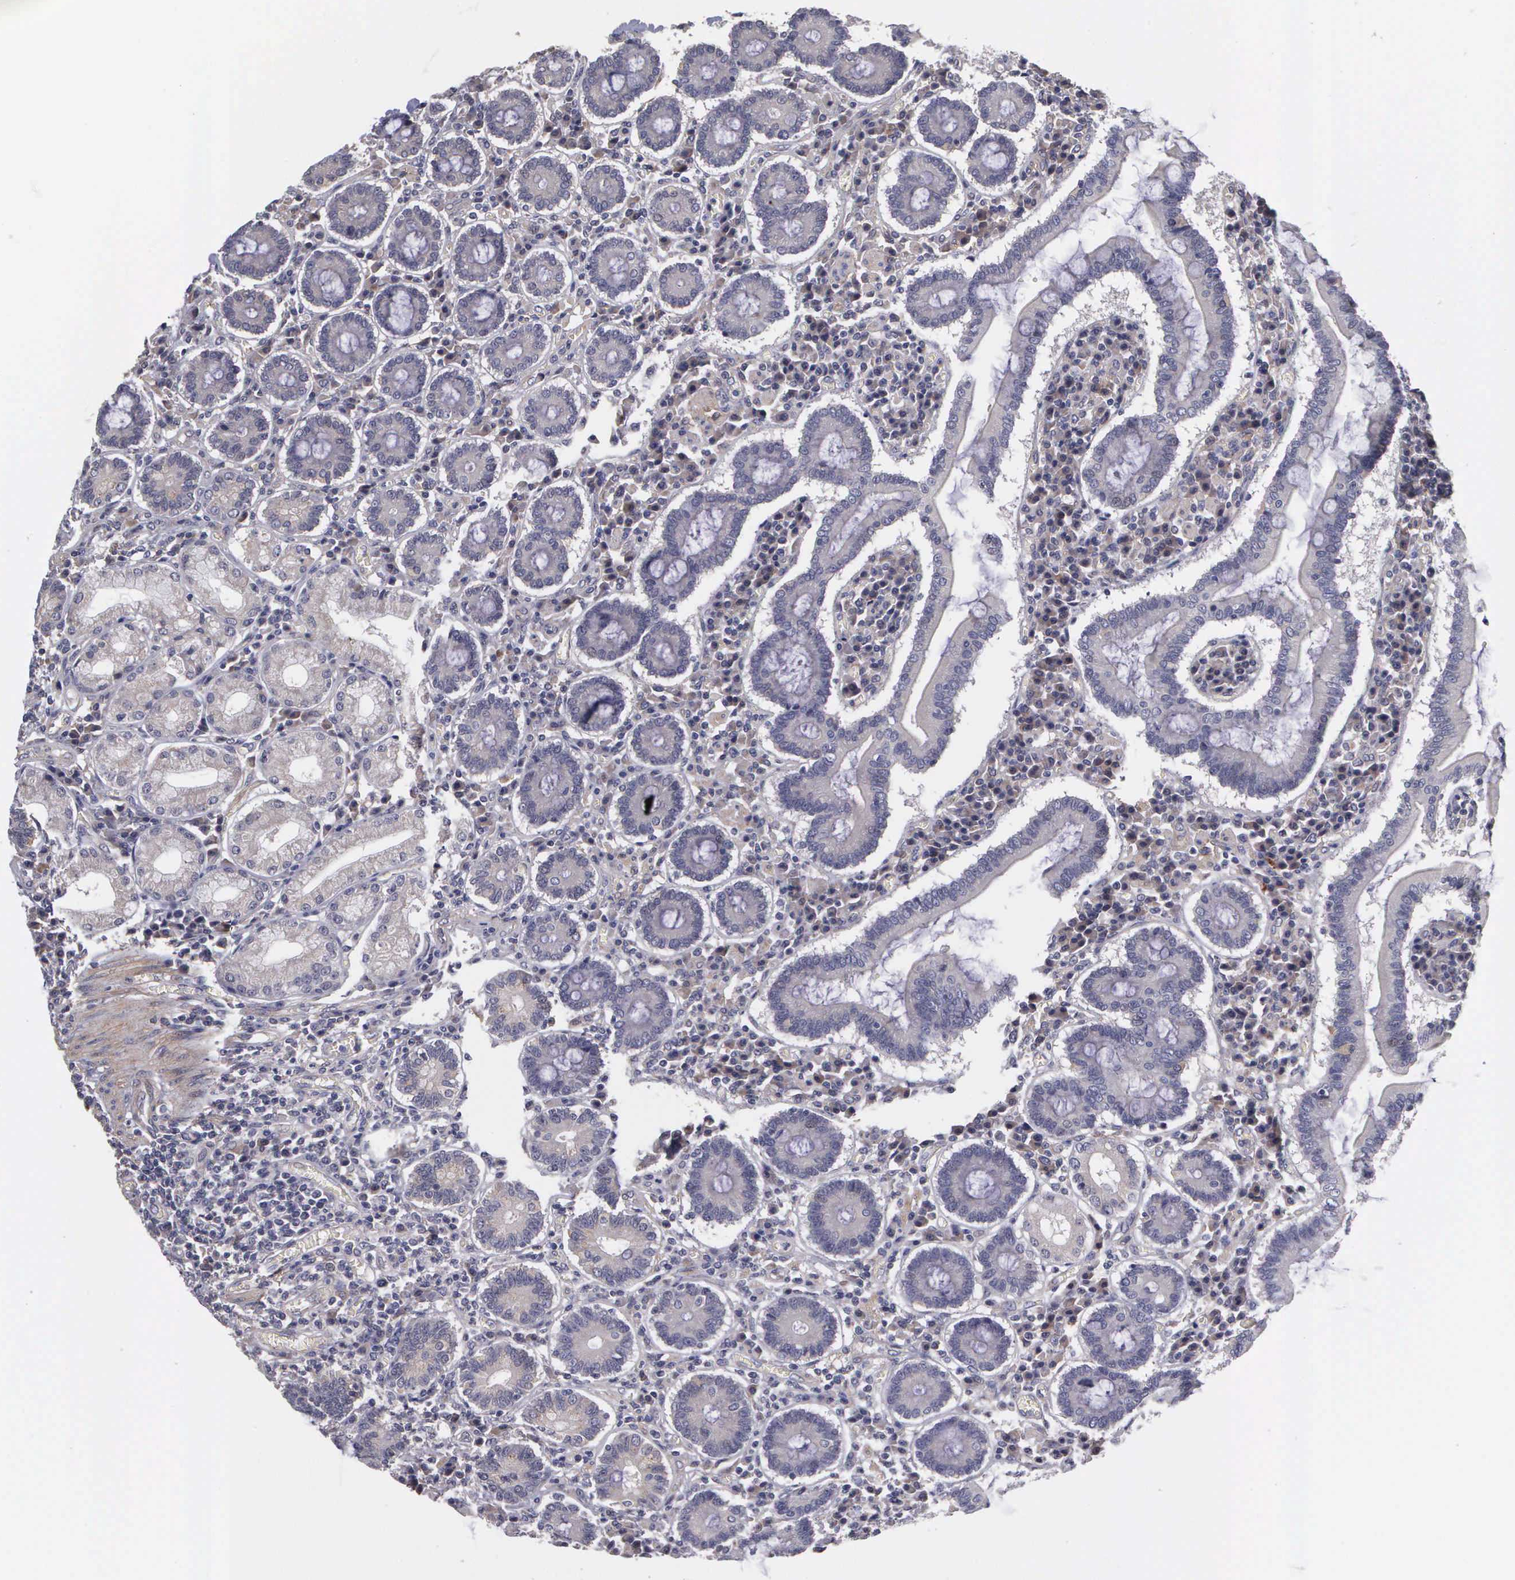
{"staining": {"intensity": "negative", "quantity": "none", "location": "none"}, "tissue": "duodenum", "cell_type": "Glandular cells", "image_type": "normal", "snomed": [{"axis": "morphology", "description": "Normal tissue, NOS"}, {"axis": "topography", "description": "Duodenum"}], "caption": "Micrograph shows no significant protein expression in glandular cells of normal duodenum. The staining was performed using DAB to visualize the protein expression in brown, while the nuclei were stained in blue with hematoxylin (Magnification: 20x).", "gene": "RTL10", "patient": {"sex": "female", "age": 73}}